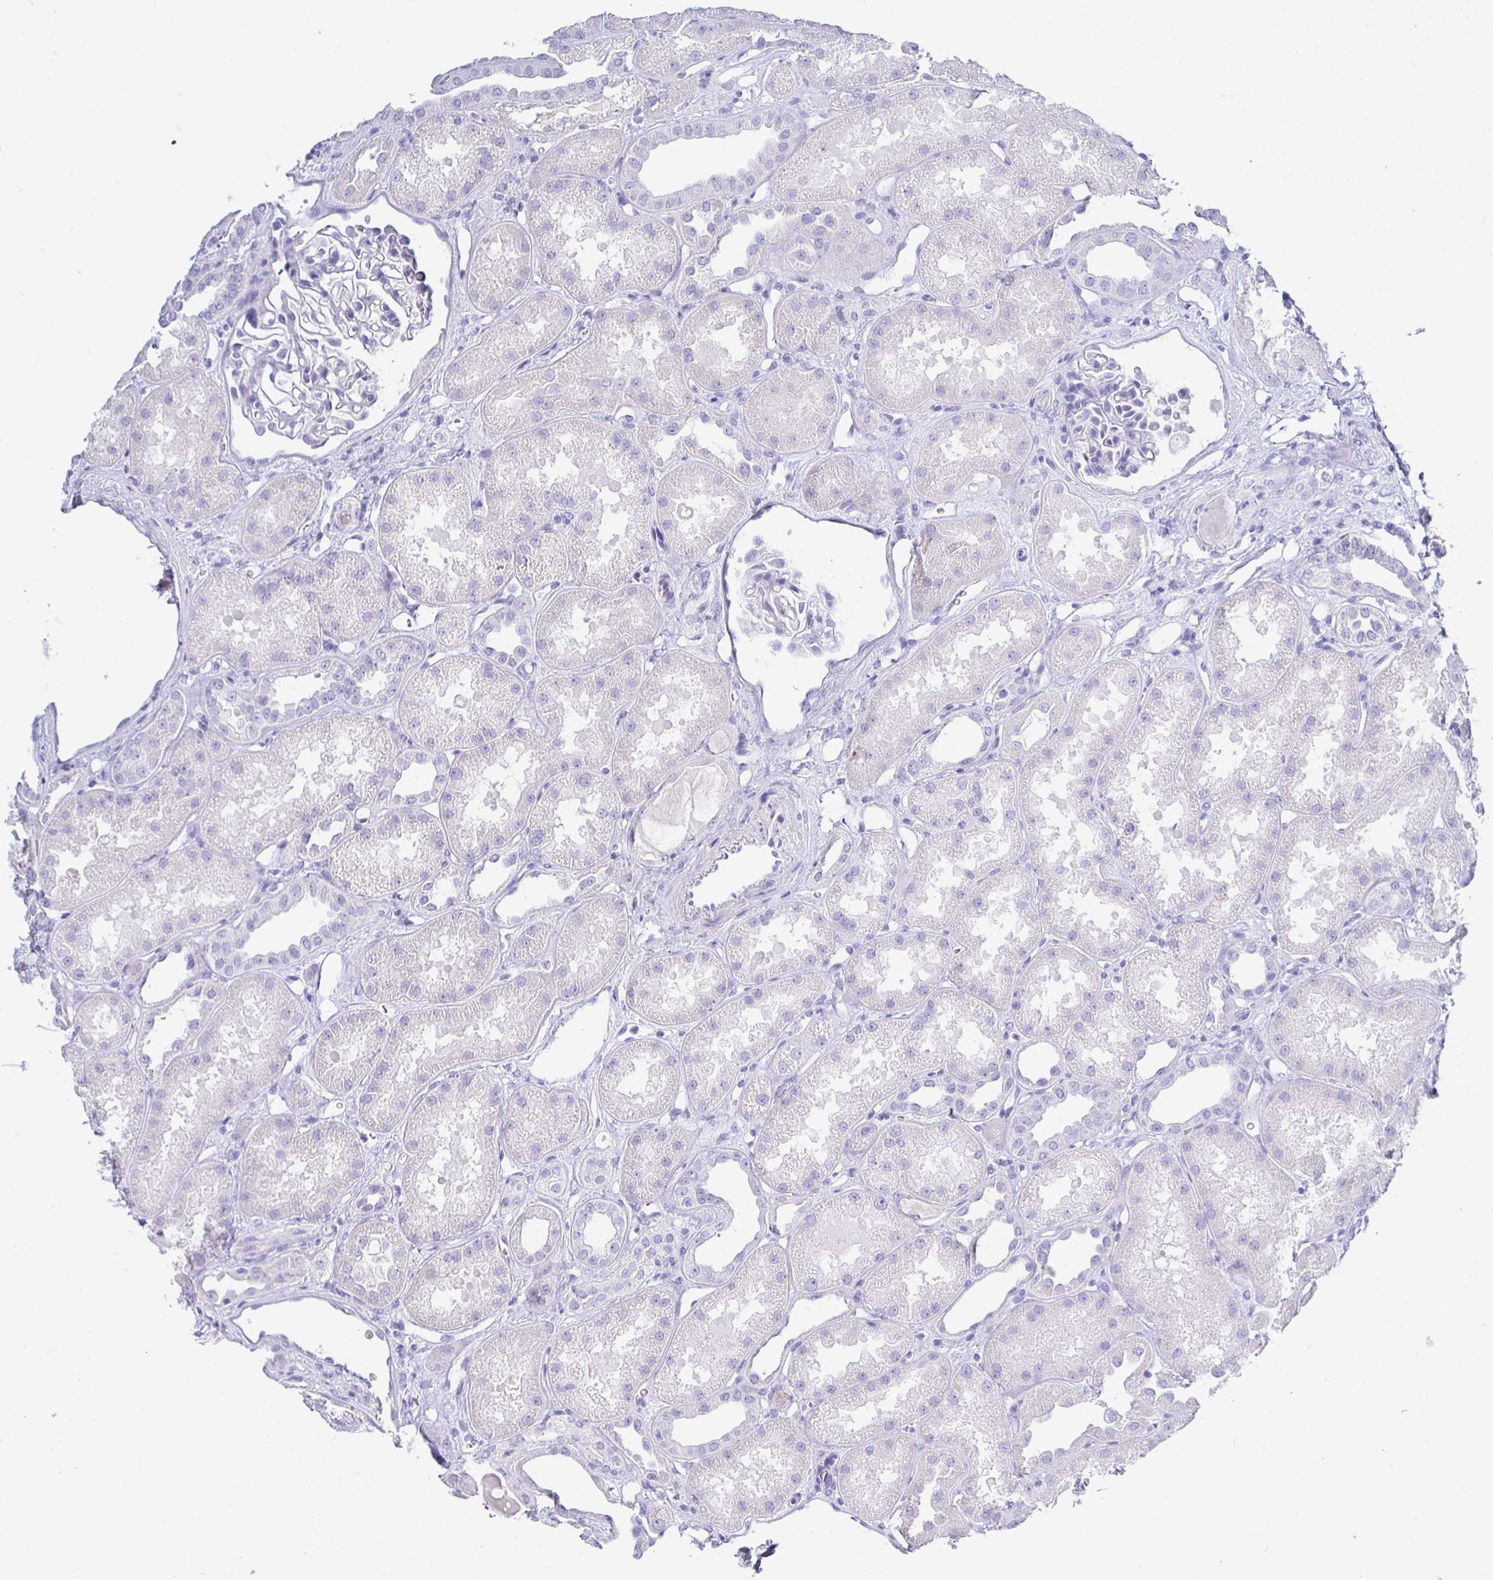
{"staining": {"intensity": "negative", "quantity": "none", "location": "none"}, "tissue": "kidney", "cell_type": "Cells in glomeruli", "image_type": "normal", "snomed": [{"axis": "morphology", "description": "Normal tissue, NOS"}, {"axis": "topography", "description": "Kidney"}], "caption": "Human kidney stained for a protein using IHC reveals no expression in cells in glomeruli.", "gene": "TMEM241", "patient": {"sex": "male", "age": 61}}